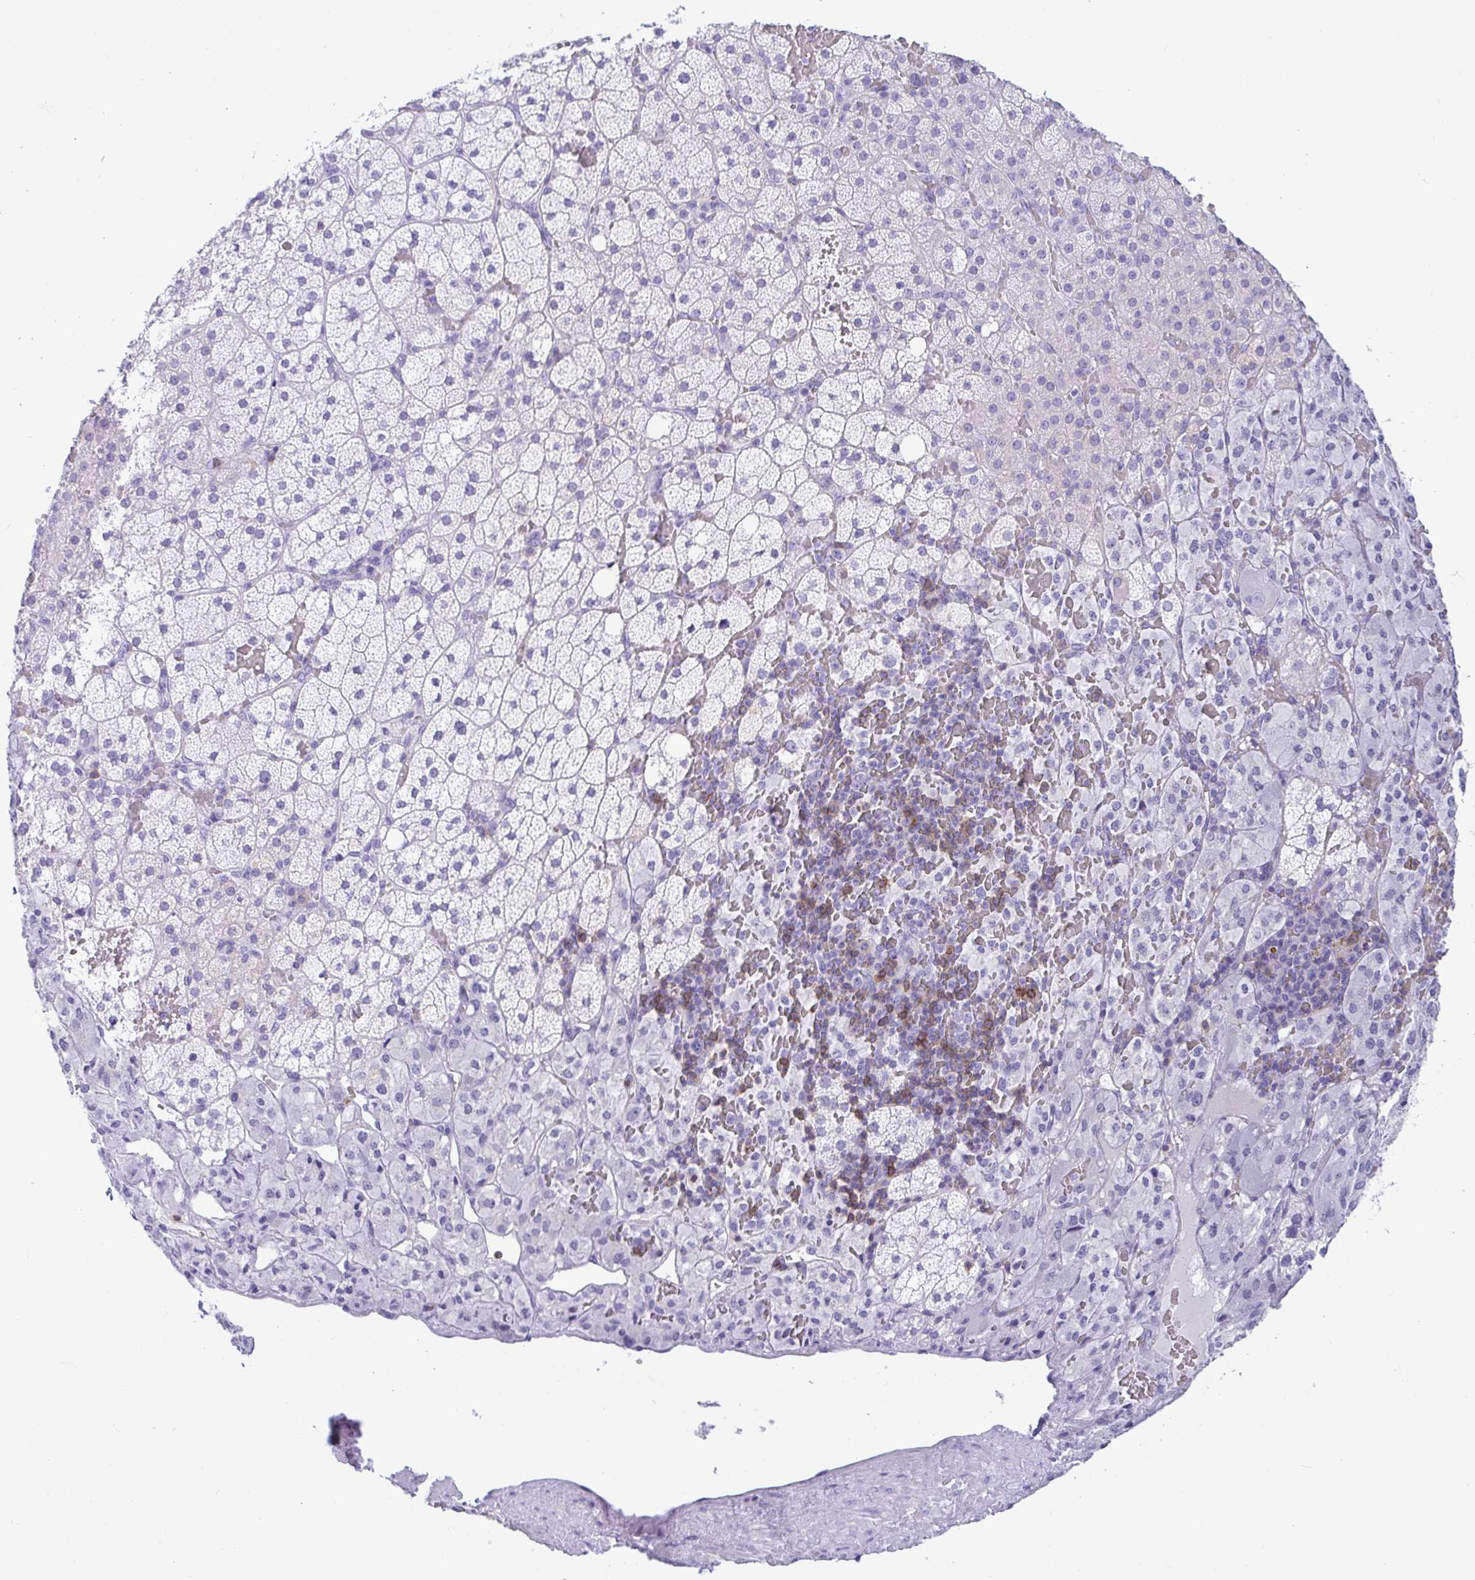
{"staining": {"intensity": "negative", "quantity": "none", "location": "none"}, "tissue": "adrenal gland", "cell_type": "Glandular cells", "image_type": "normal", "snomed": [{"axis": "morphology", "description": "Normal tissue, NOS"}, {"axis": "topography", "description": "Adrenal gland"}], "caption": "Adrenal gland stained for a protein using immunohistochemistry exhibits no positivity glandular cells.", "gene": "CD5", "patient": {"sex": "male", "age": 53}}